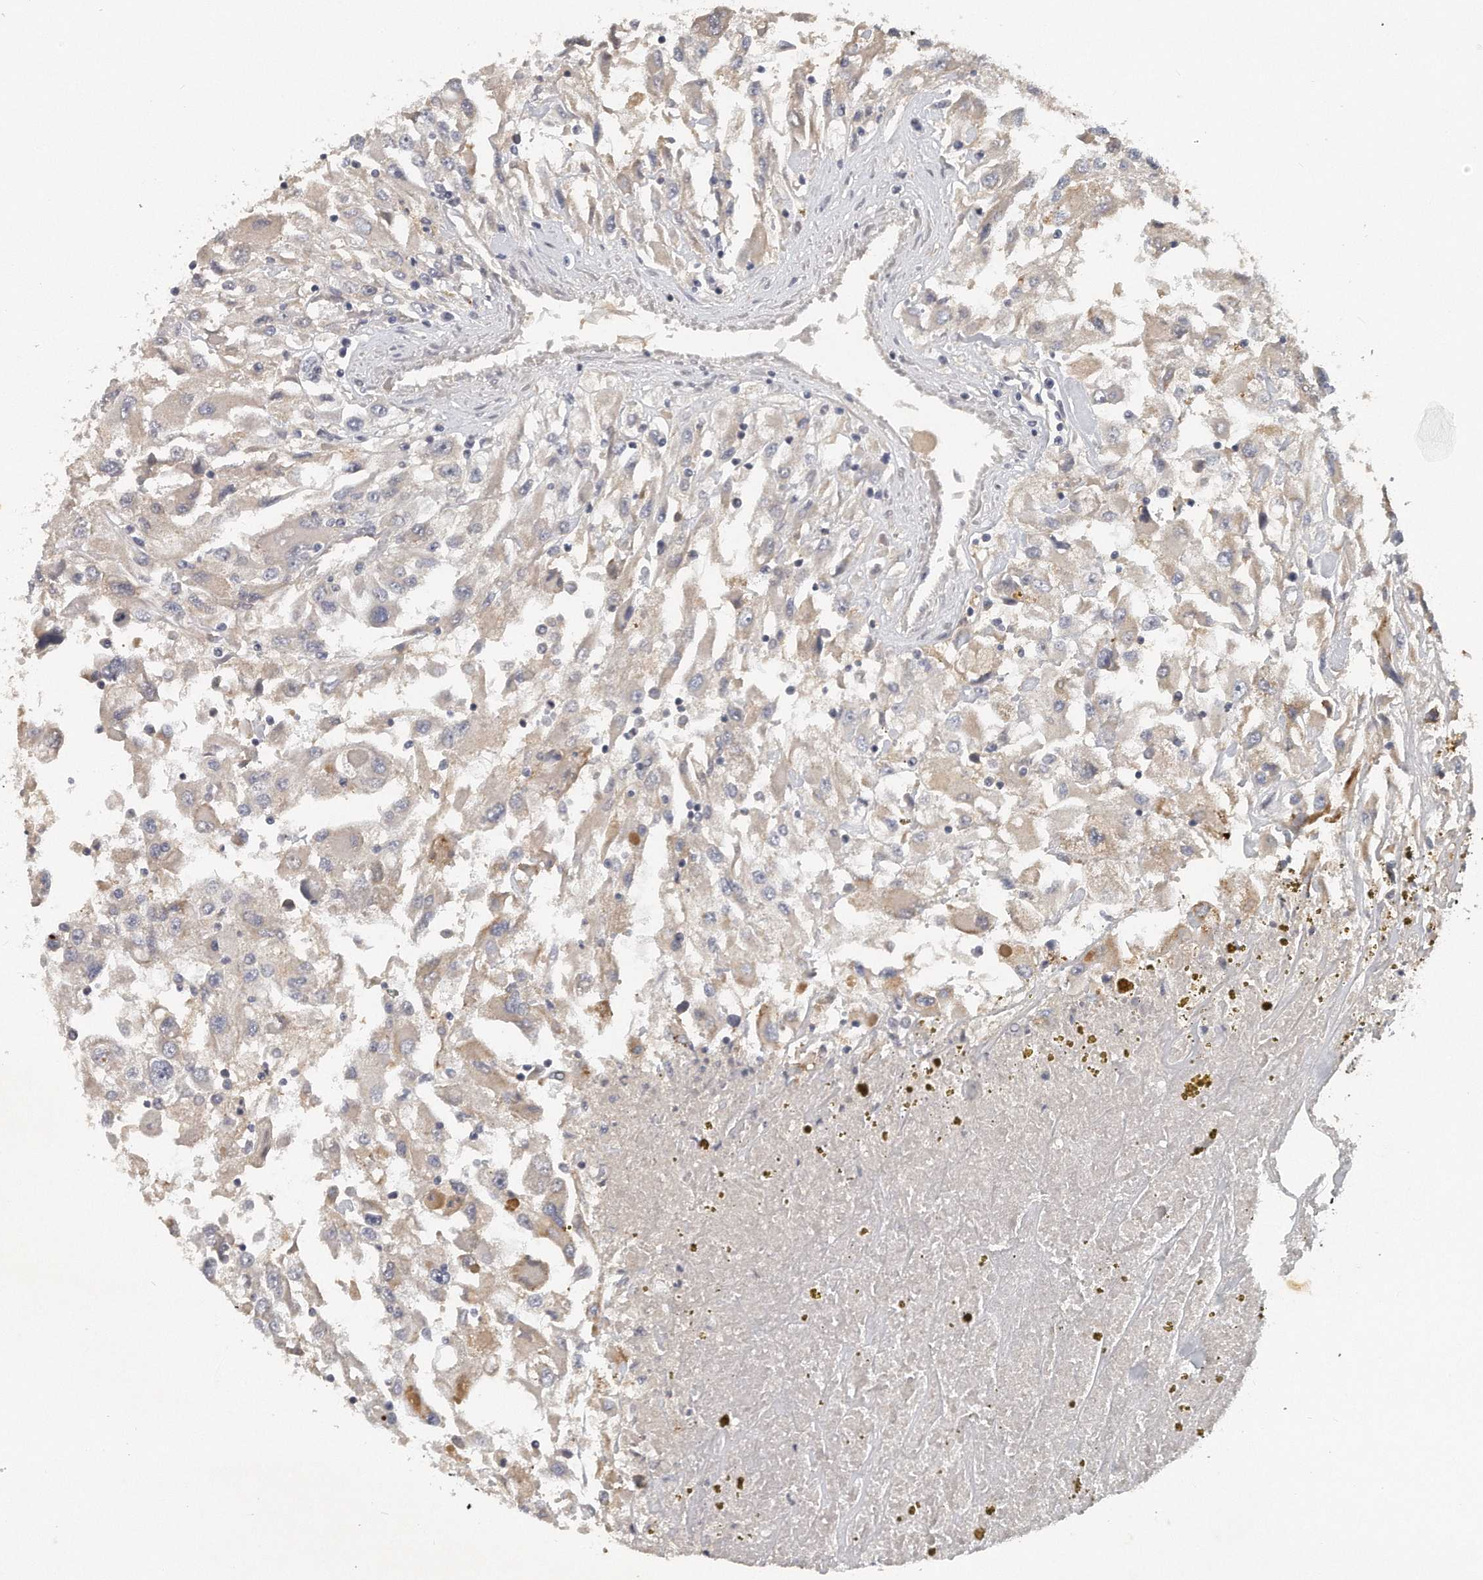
{"staining": {"intensity": "moderate", "quantity": "<25%", "location": "cytoplasmic/membranous"}, "tissue": "renal cancer", "cell_type": "Tumor cells", "image_type": "cancer", "snomed": [{"axis": "morphology", "description": "Adenocarcinoma, NOS"}, {"axis": "topography", "description": "Kidney"}], "caption": "DAB (3,3'-diaminobenzidine) immunohistochemical staining of renal cancer exhibits moderate cytoplasmic/membranous protein expression in approximately <25% of tumor cells. The staining was performed using DAB, with brown indicating positive protein expression. Nuclei are stained blue with hematoxylin.", "gene": "TRAPPC14", "patient": {"sex": "female", "age": 52}}